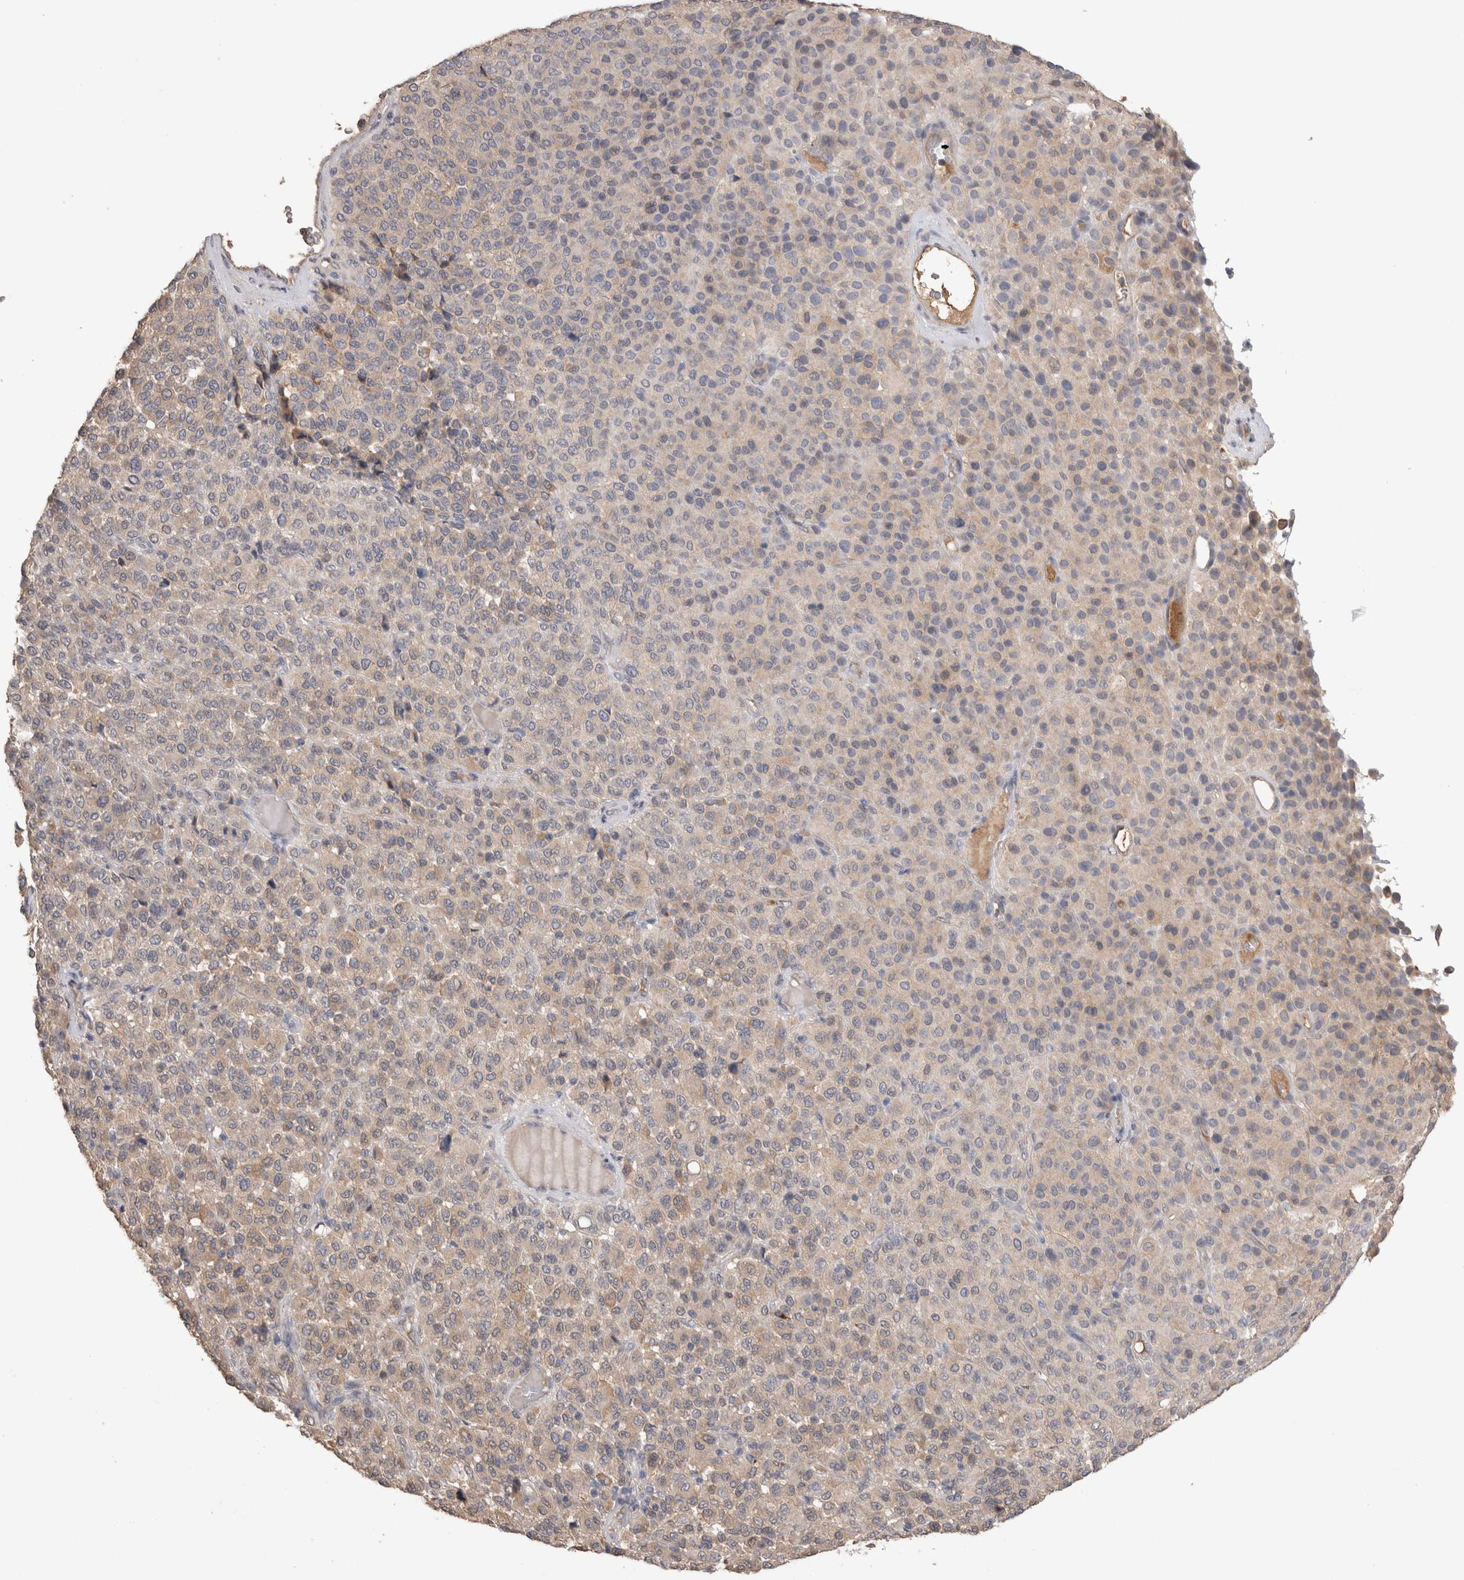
{"staining": {"intensity": "negative", "quantity": "none", "location": "none"}, "tissue": "melanoma", "cell_type": "Tumor cells", "image_type": "cancer", "snomed": [{"axis": "morphology", "description": "Malignant melanoma, Metastatic site"}, {"axis": "topography", "description": "Pancreas"}], "caption": "DAB immunohistochemical staining of melanoma displays no significant expression in tumor cells.", "gene": "PPP3CC", "patient": {"sex": "female", "age": 30}}